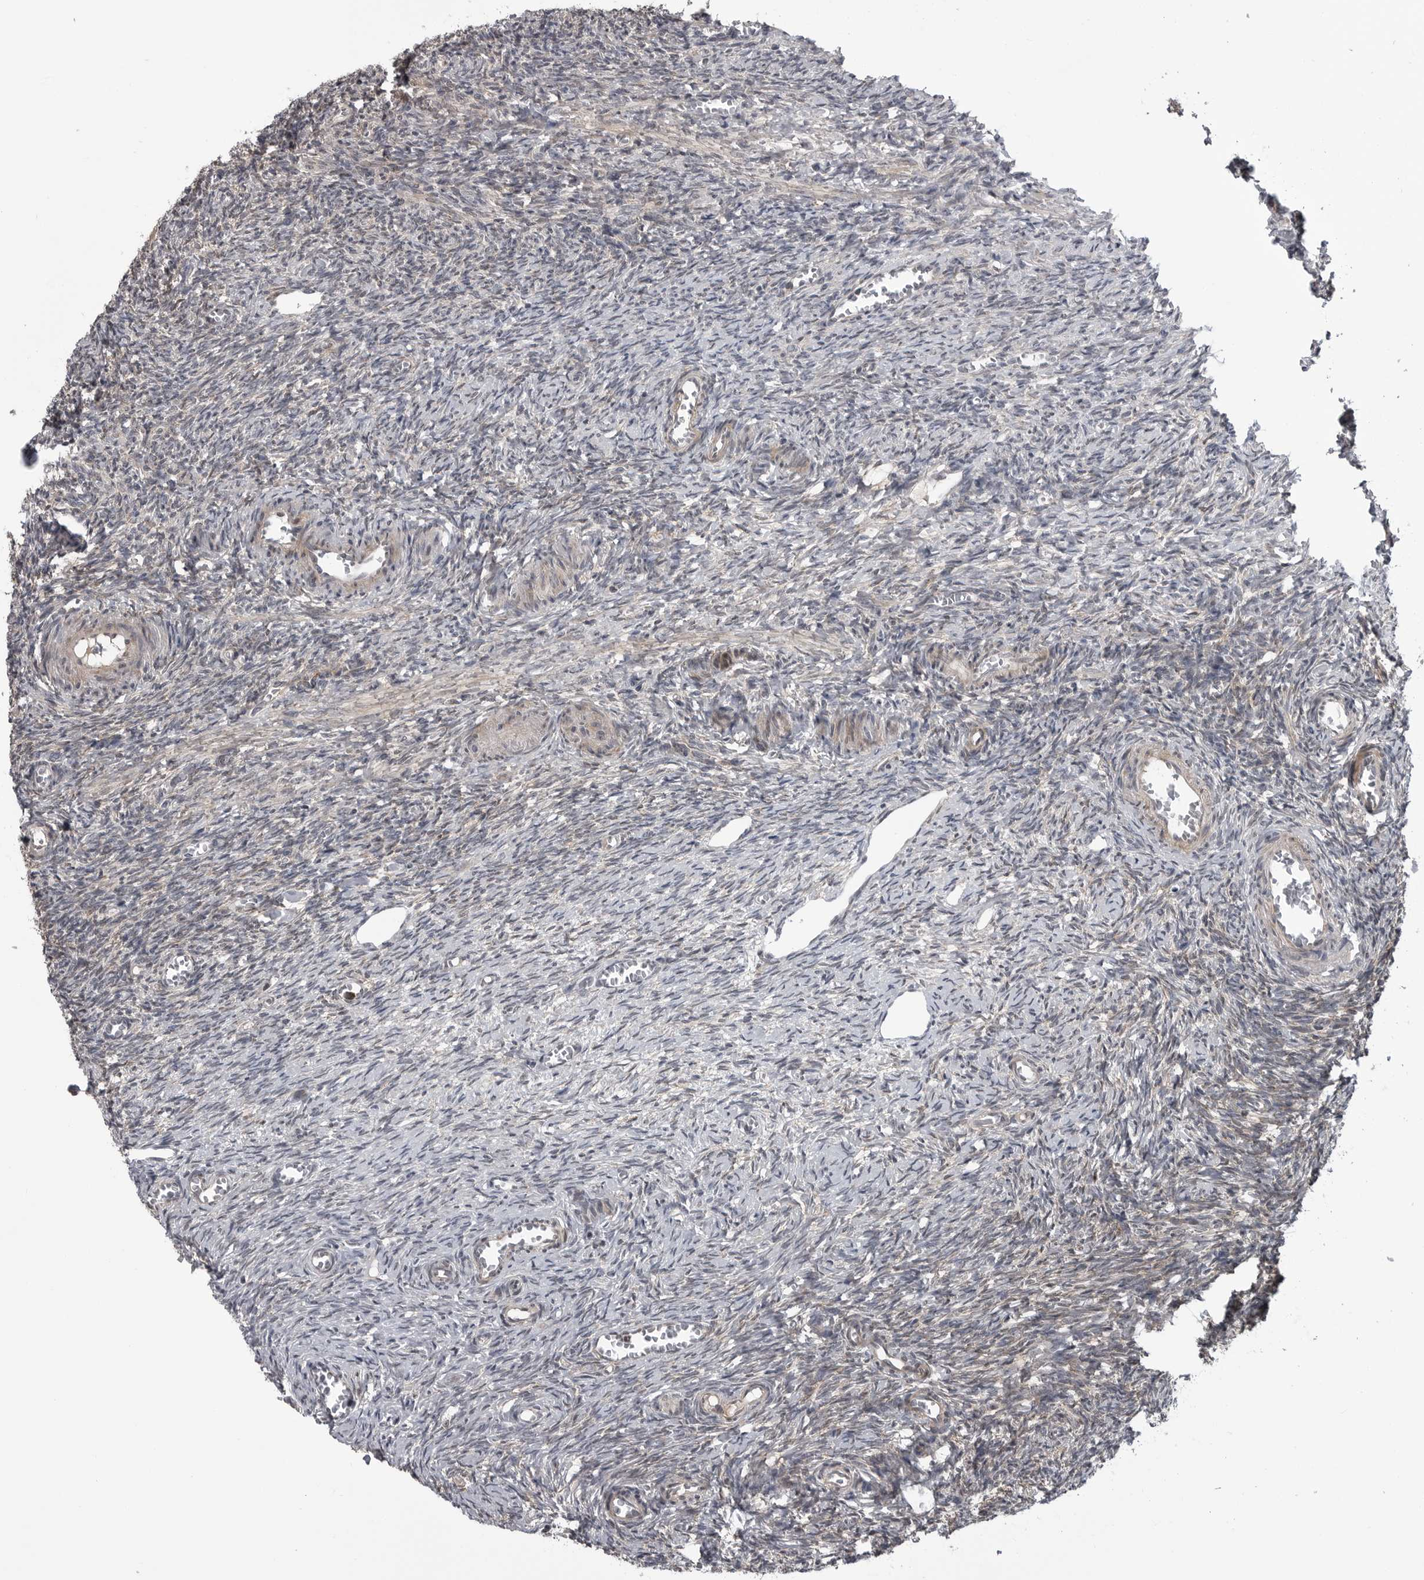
{"staining": {"intensity": "weak", "quantity": "<25%", "location": "cytoplasmic/membranous"}, "tissue": "ovary", "cell_type": "Ovarian stroma cells", "image_type": "normal", "snomed": [{"axis": "morphology", "description": "Normal tissue, NOS"}, {"axis": "topography", "description": "Ovary"}], "caption": "A high-resolution image shows immunohistochemistry staining of unremarkable ovary, which exhibits no significant expression in ovarian stroma cells.", "gene": "FAAP100", "patient": {"sex": "female", "age": 27}}